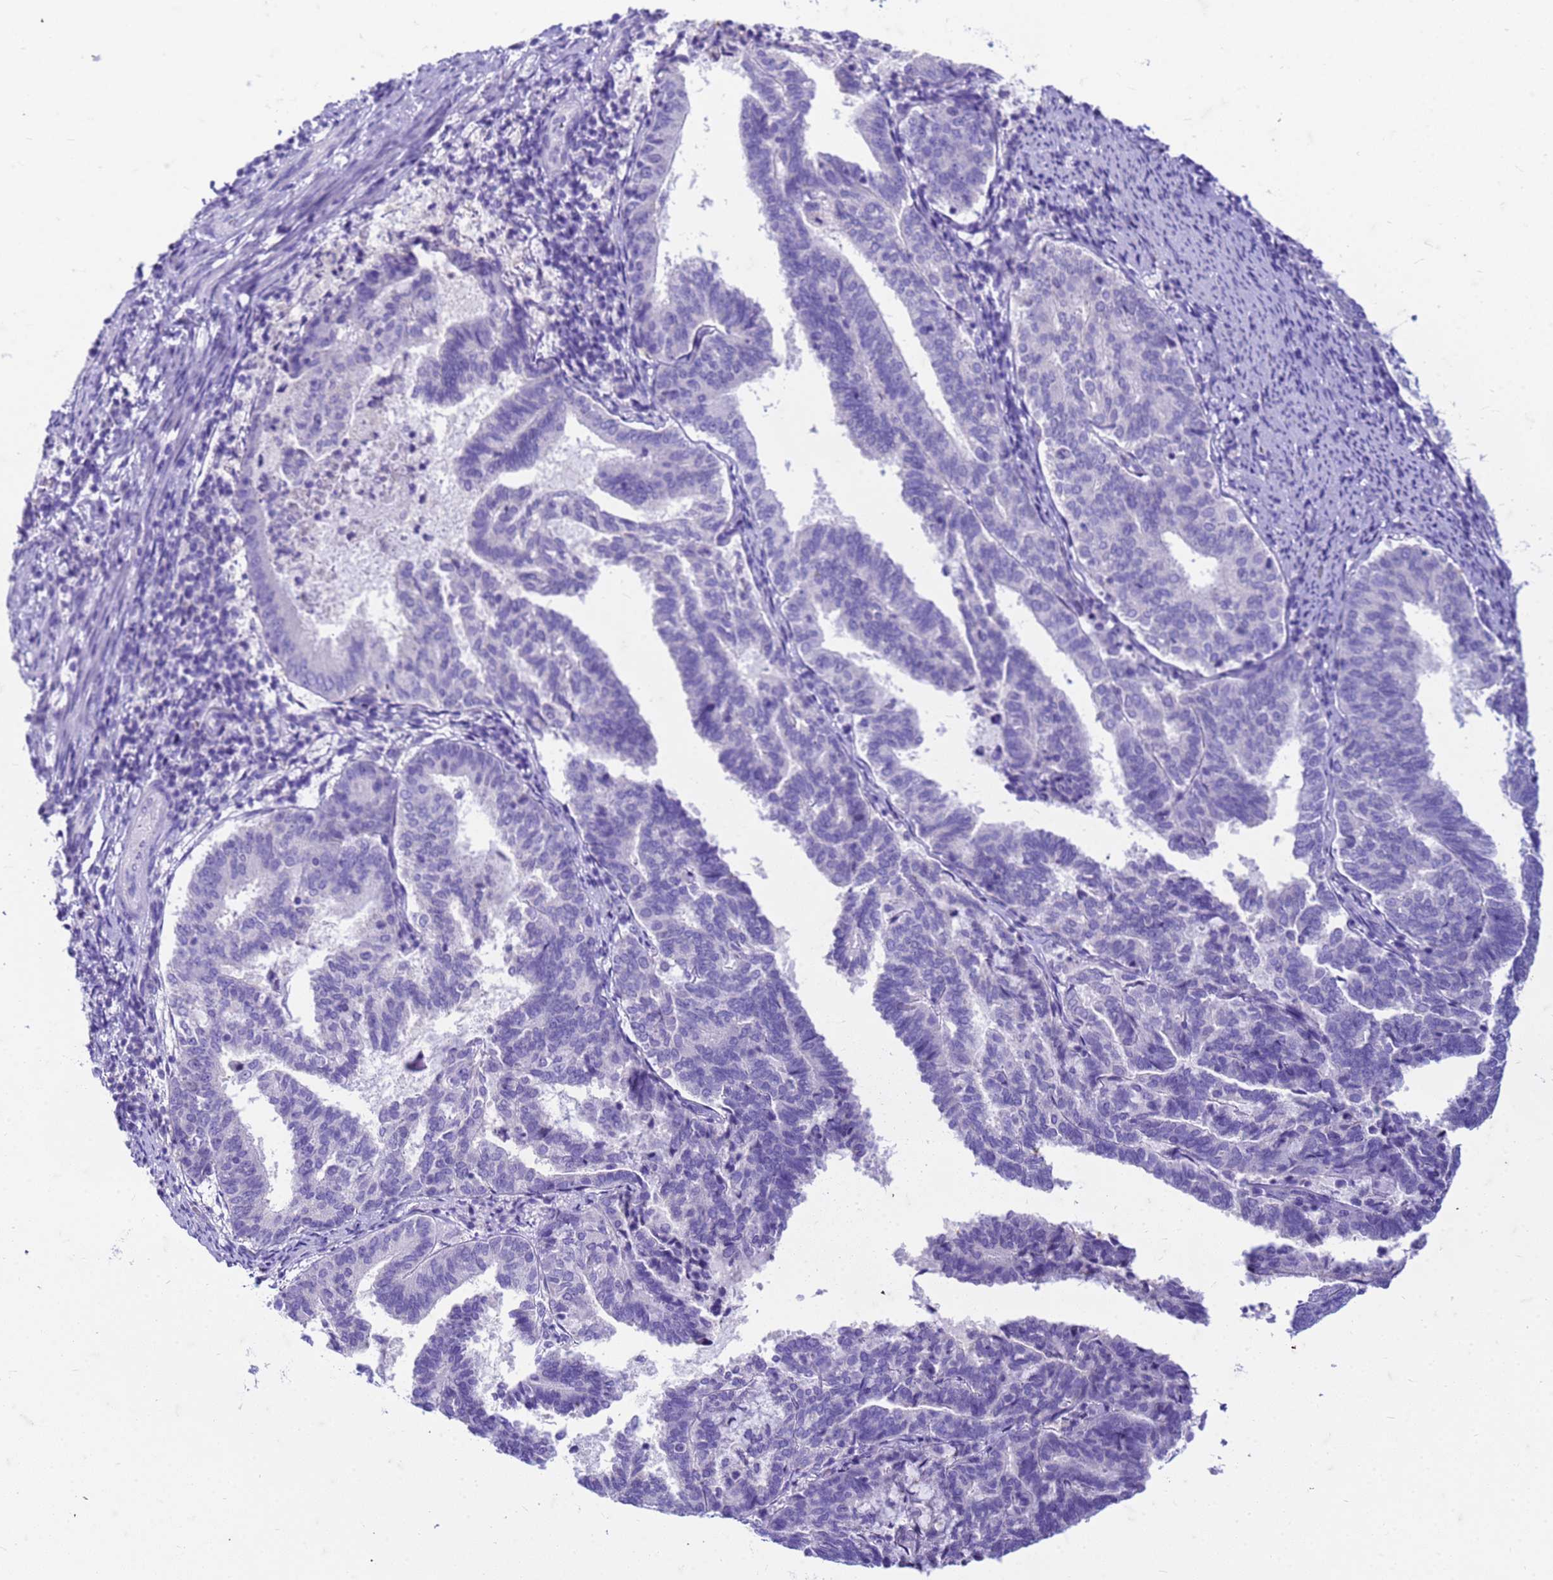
{"staining": {"intensity": "negative", "quantity": "none", "location": "none"}, "tissue": "endometrial cancer", "cell_type": "Tumor cells", "image_type": "cancer", "snomed": [{"axis": "morphology", "description": "Adenocarcinoma, NOS"}, {"axis": "topography", "description": "Endometrium"}], "caption": "Immunohistochemical staining of human endometrial cancer (adenocarcinoma) exhibits no significant positivity in tumor cells. (DAB (3,3'-diaminobenzidine) immunohistochemistry visualized using brightfield microscopy, high magnification).", "gene": "CFAP100", "patient": {"sex": "female", "age": 80}}